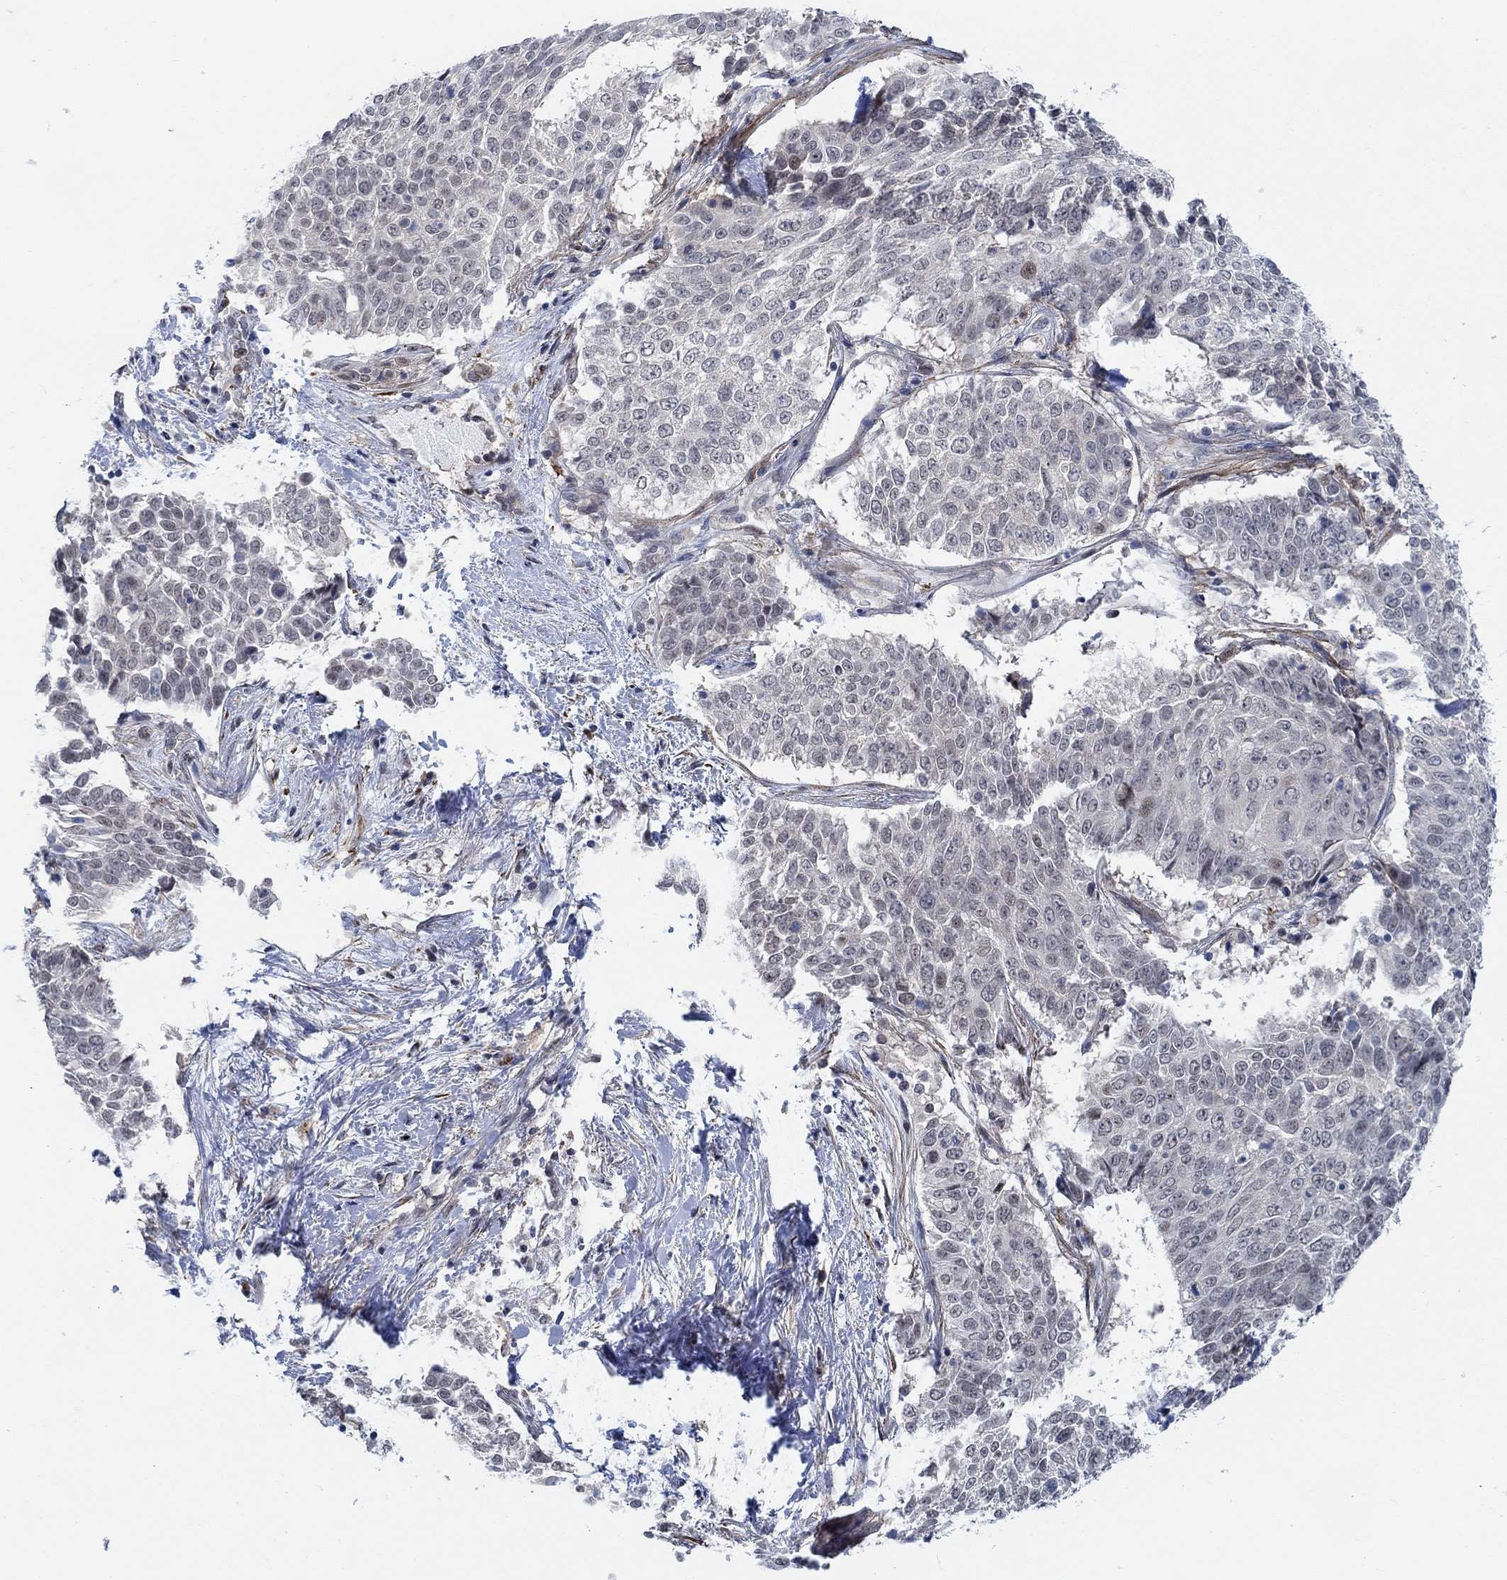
{"staining": {"intensity": "negative", "quantity": "none", "location": "none"}, "tissue": "lung cancer", "cell_type": "Tumor cells", "image_type": "cancer", "snomed": [{"axis": "morphology", "description": "Squamous cell carcinoma, NOS"}, {"axis": "topography", "description": "Lung"}], "caption": "Tumor cells are negative for brown protein staining in squamous cell carcinoma (lung). (Immunohistochemistry, brightfield microscopy, high magnification).", "gene": "KCNH8", "patient": {"sex": "male", "age": 64}}